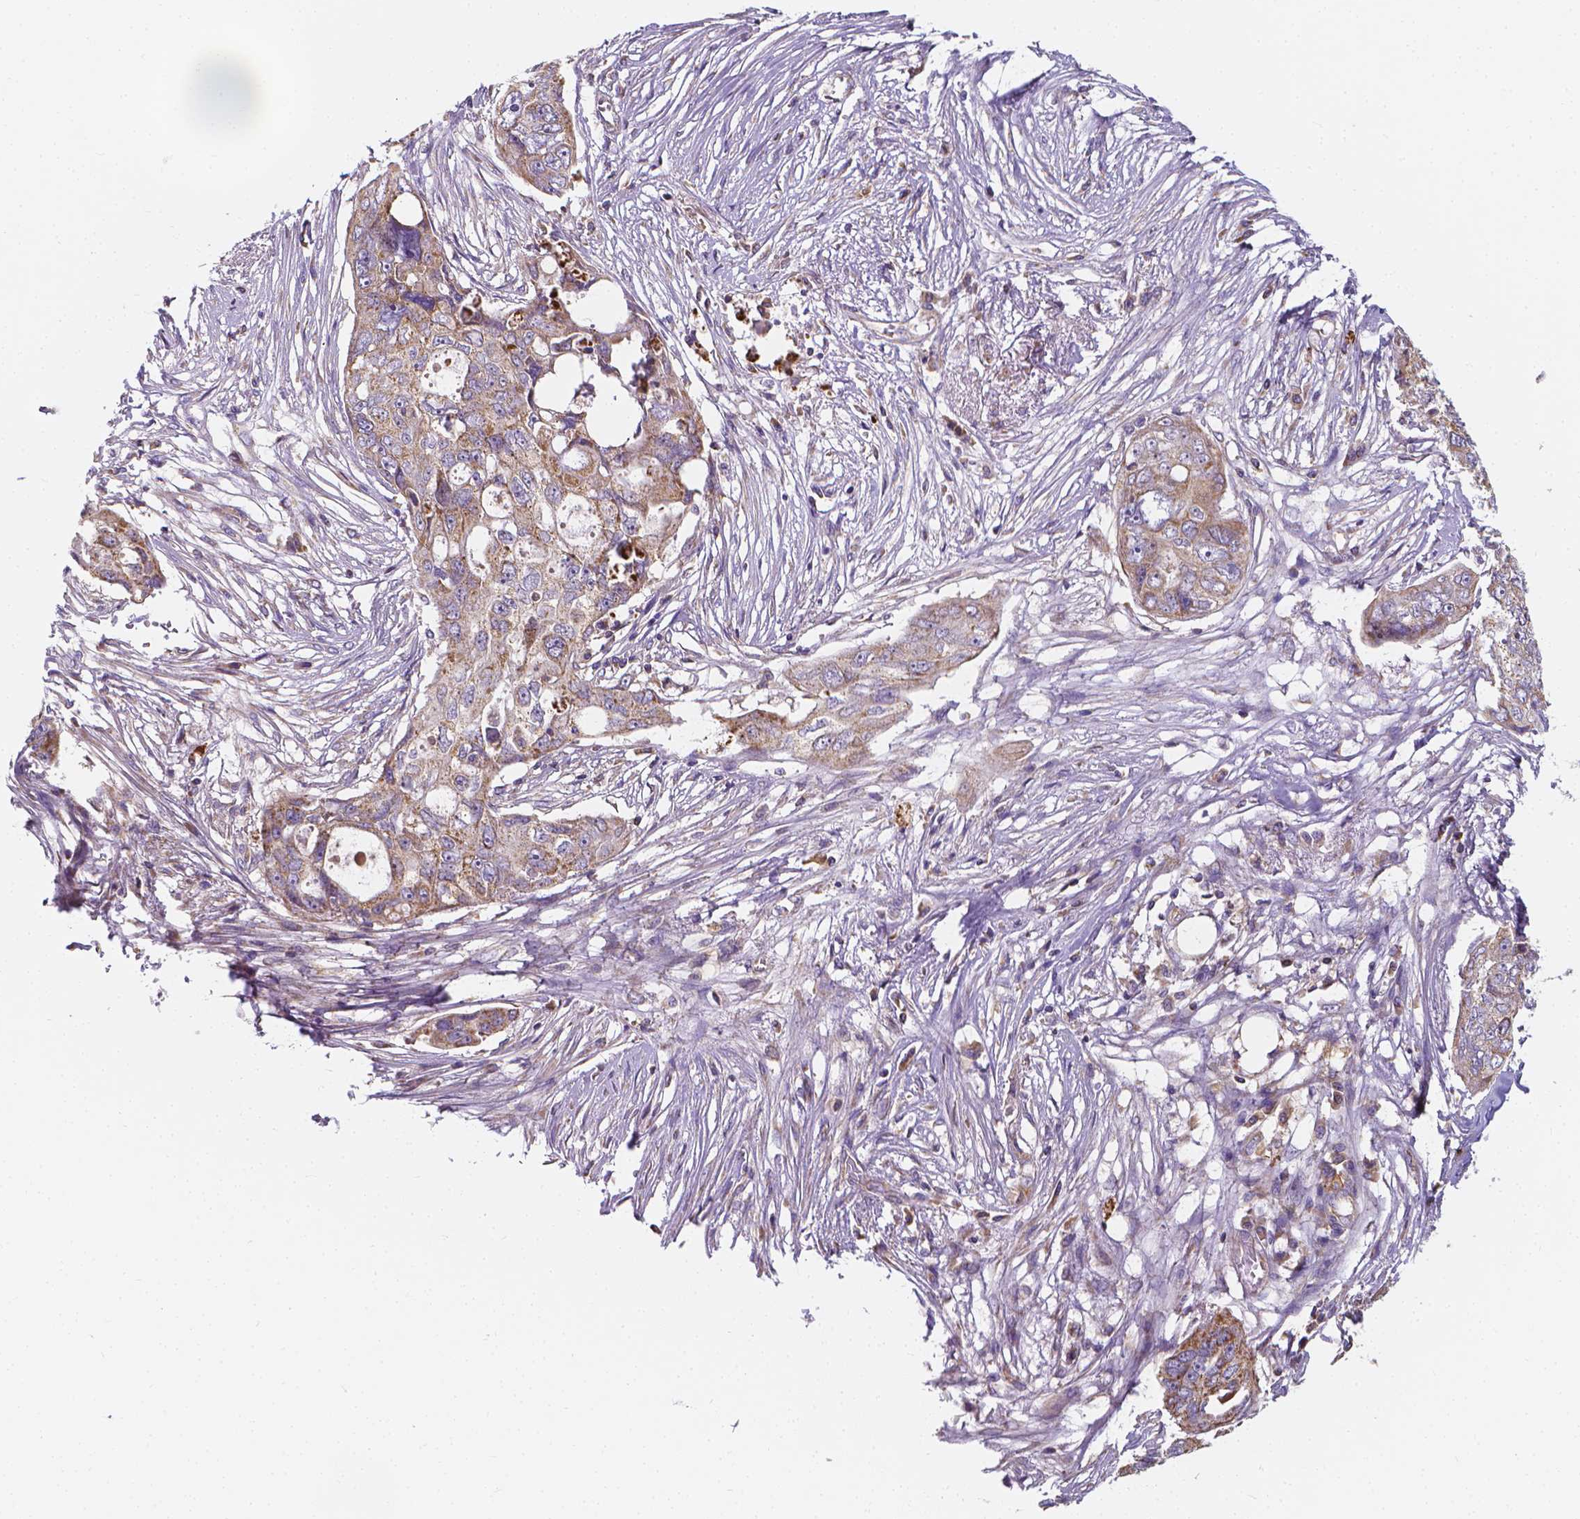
{"staining": {"intensity": "weak", "quantity": "25%-75%", "location": "cytoplasmic/membranous"}, "tissue": "ovarian cancer", "cell_type": "Tumor cells", "image_type": "cancer", "snomed": [{"axis": "morphology", "description": "Carcinoma, endometroid"}, {"axis": "topography", "description": "Ovary"}], "caption": "Human ovarian cancer (endometroid carcinoma) stained with a brown dye reveals weak cytoplasmic/membranous positive staining in approximately 25%-75% of tumor cells.", "gene": "SNCAIP", "patient": {"sex": "female", "age": 70}}